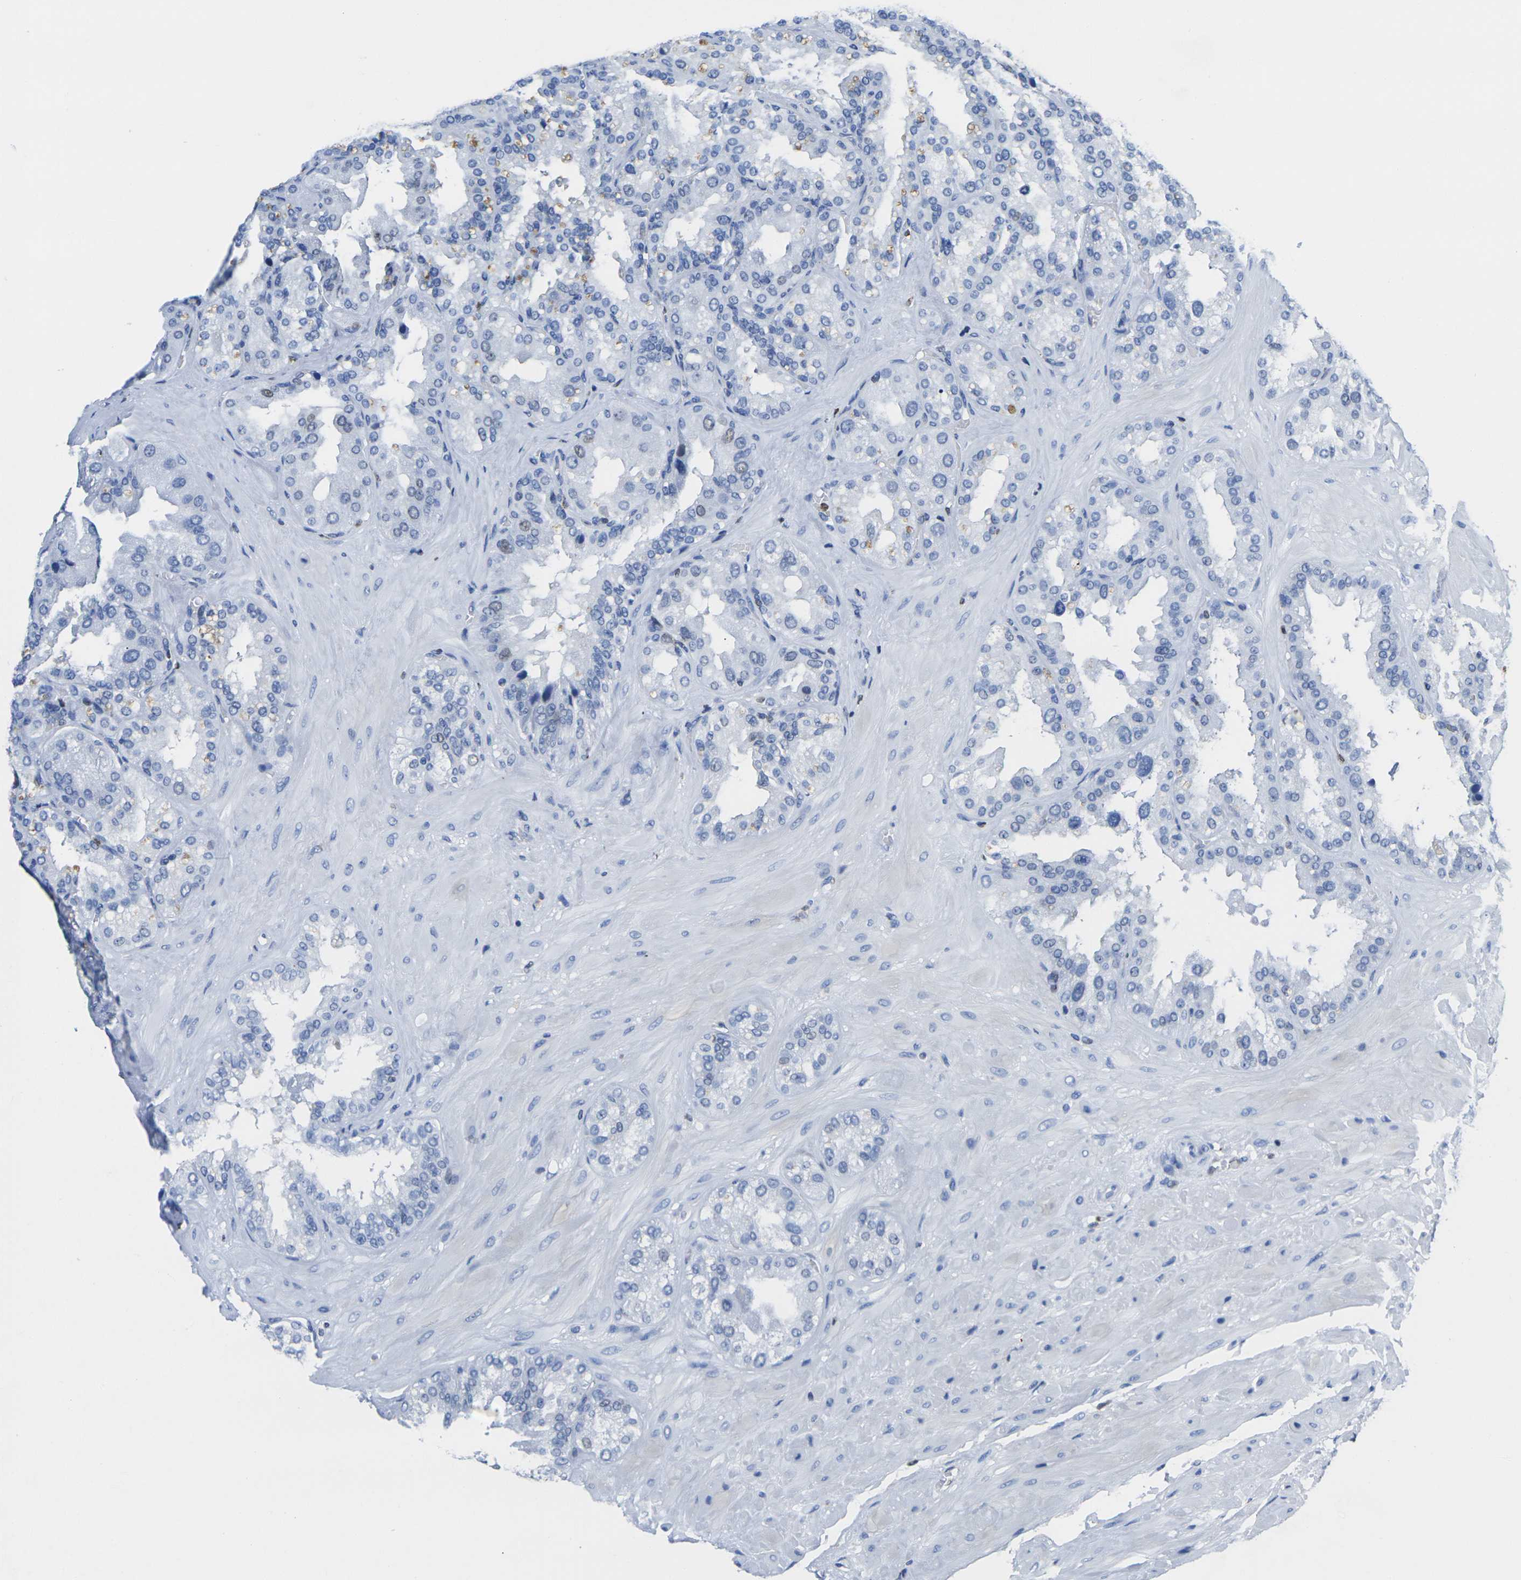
{"staining": {"intensity": "moderate", "quantity": "<25%", "location": "nuclear"}, "tissue": "seminal vesicle", "cell_type": "Glandular cells", "image_type": "normal", "snomed": [{"axis": "morphology", "description": "Normal tissue, NOS"}, {"axis": "topography", "description": "Prostate"}, {"axis": "topography", "description": "Seminal veicle"}], "caption": "Protein expression analysis of benign human seminal vesicle reveals moderate nuclear staining in about <25% of glandular cells. The staining was performed using DAB (3,3'-diaminobenzidine) to visualize the protein expression in brown, while the nuclei were stained in blue with hematoxylin (Magnification: 20x).", "gene": "DRAXIN", "patient": {"sex": "male", "age": 51}}